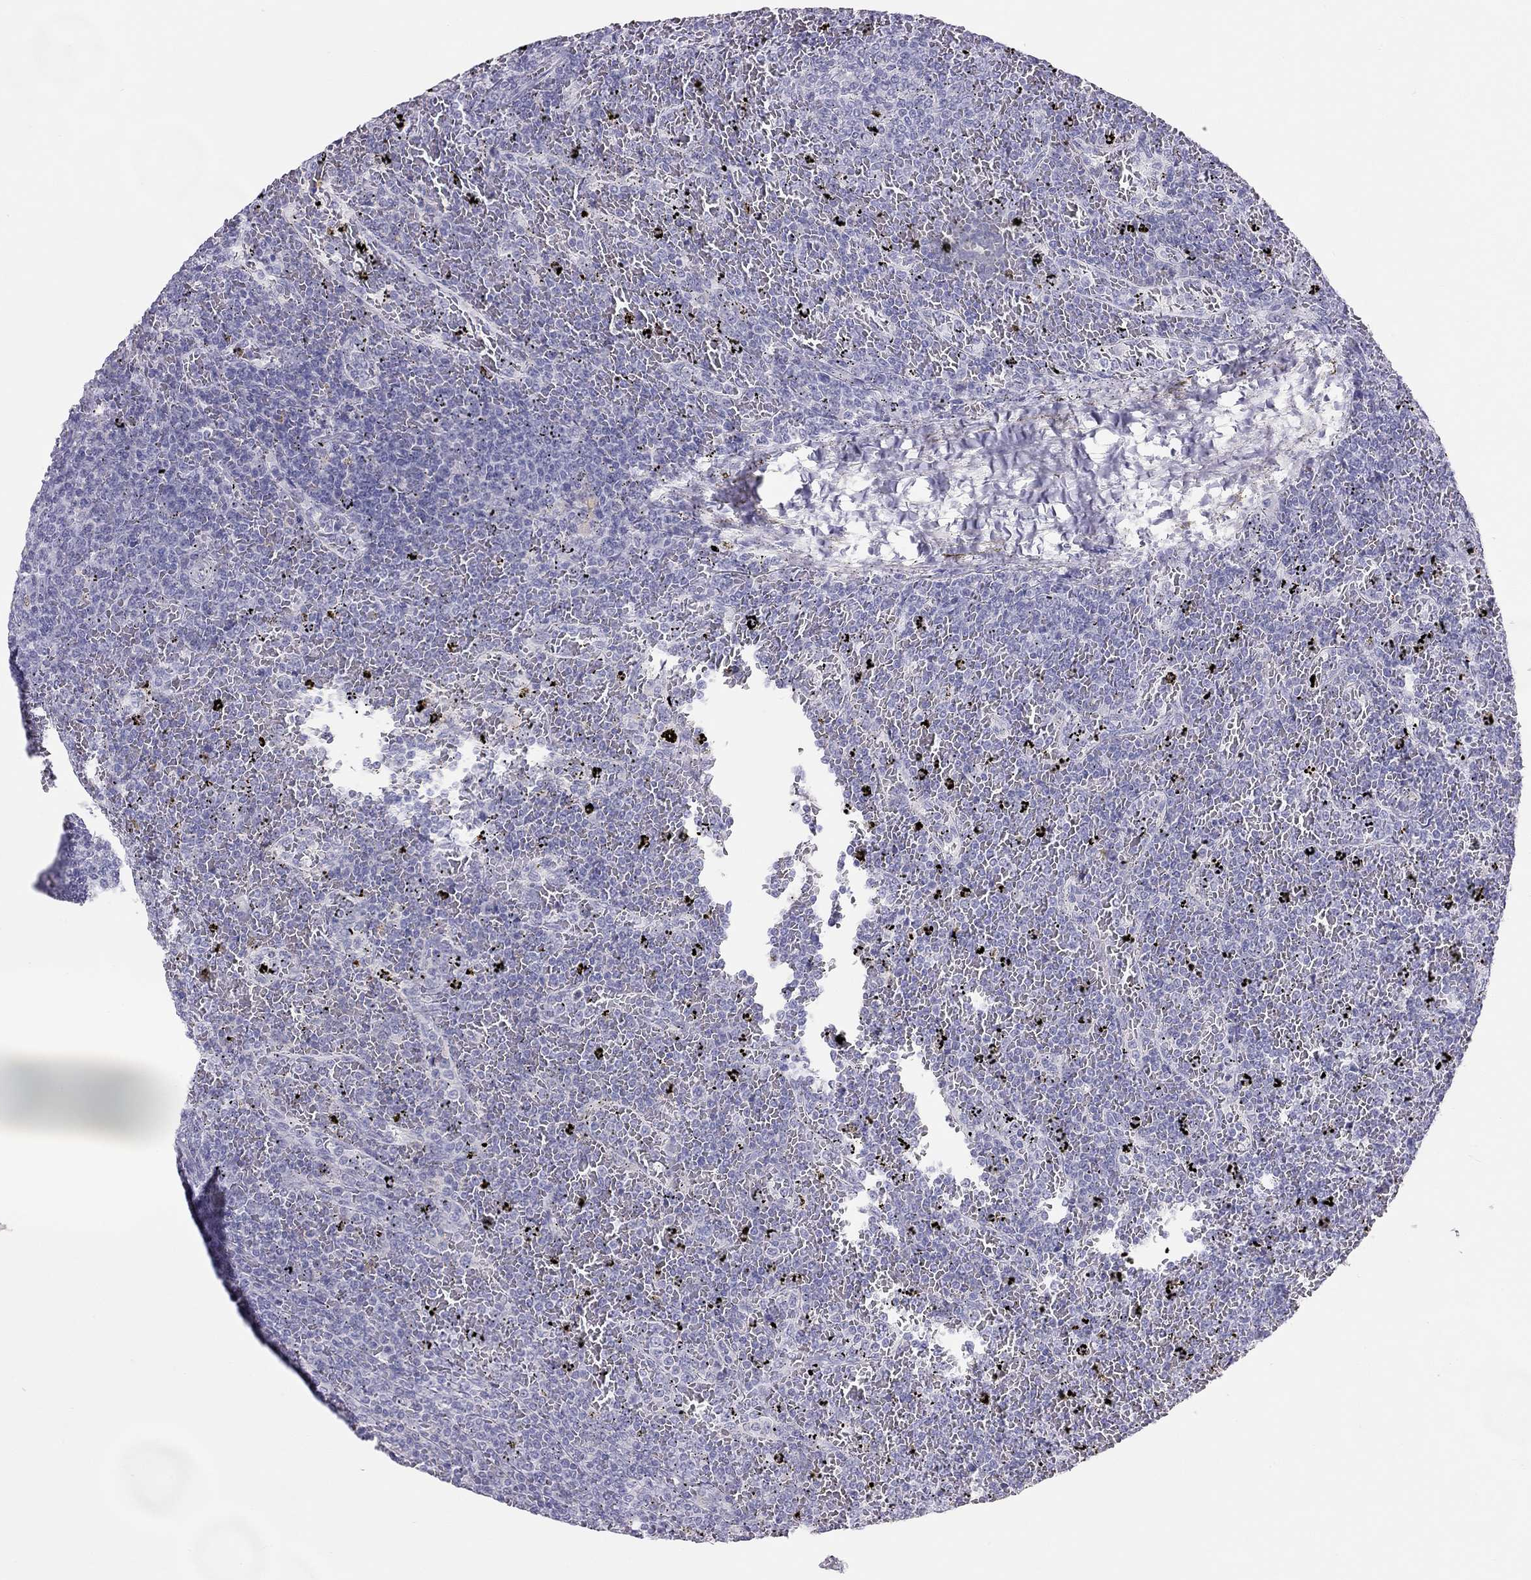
{"staining": {"intensity": "negative", "quantity": "none", "location": "none"}, "tissue": "lymphoma", "cell_type": "Tumor cells", "image_type": "cancer", "snomed": [{"axis": "morphology", "description": "Malignant lymphoma, non-Hodgkin's type, Low grade"}, {"axis": "topography", "description": "Spleen"}], "caption": "Histopathology image shows no protein expression in tumor cells of lymphoma tissue.", "gene": "SPATA12", "patient": {"sex": "female", "age": 77}}